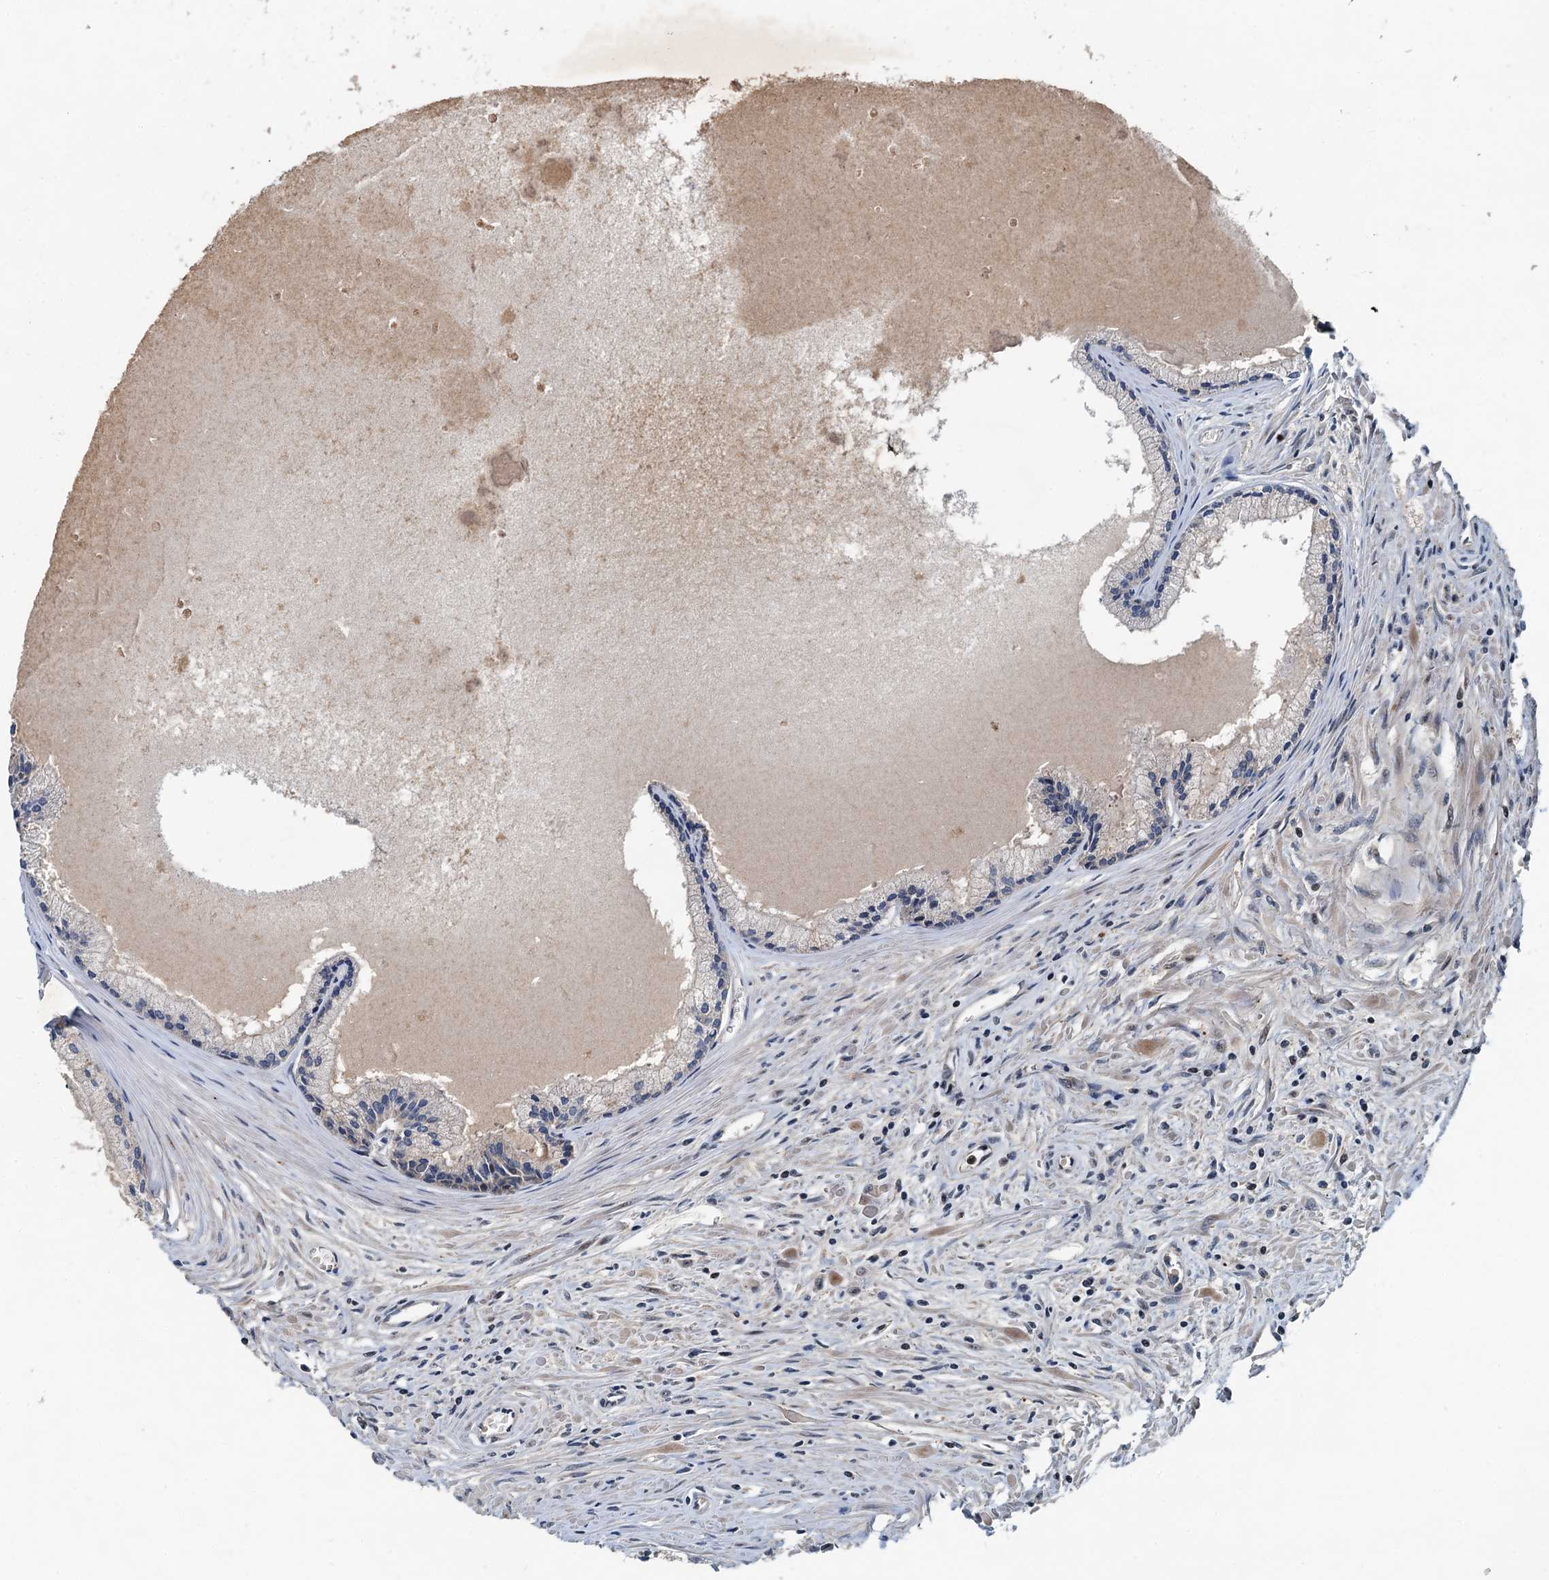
{"staining": {"intensity": "negative", "quantity": "none", "location": "none"}, "tissue": "prostate cancer", "cell_type": "Tumor cells", "image_type": "cancer", "snomed": [{"axis": "morphology", "description": "Adenocarcinoma, High grade"}, {"axis": "topography", "description": "Prostate"}], "caption": "This is a histopathology image of IHC staining of adenocarcinoma (high-grade) (prostate), which shows no staining in tumor cells.", "gene": "CEP68", "patient": {"sex": "male", "age": 68}}